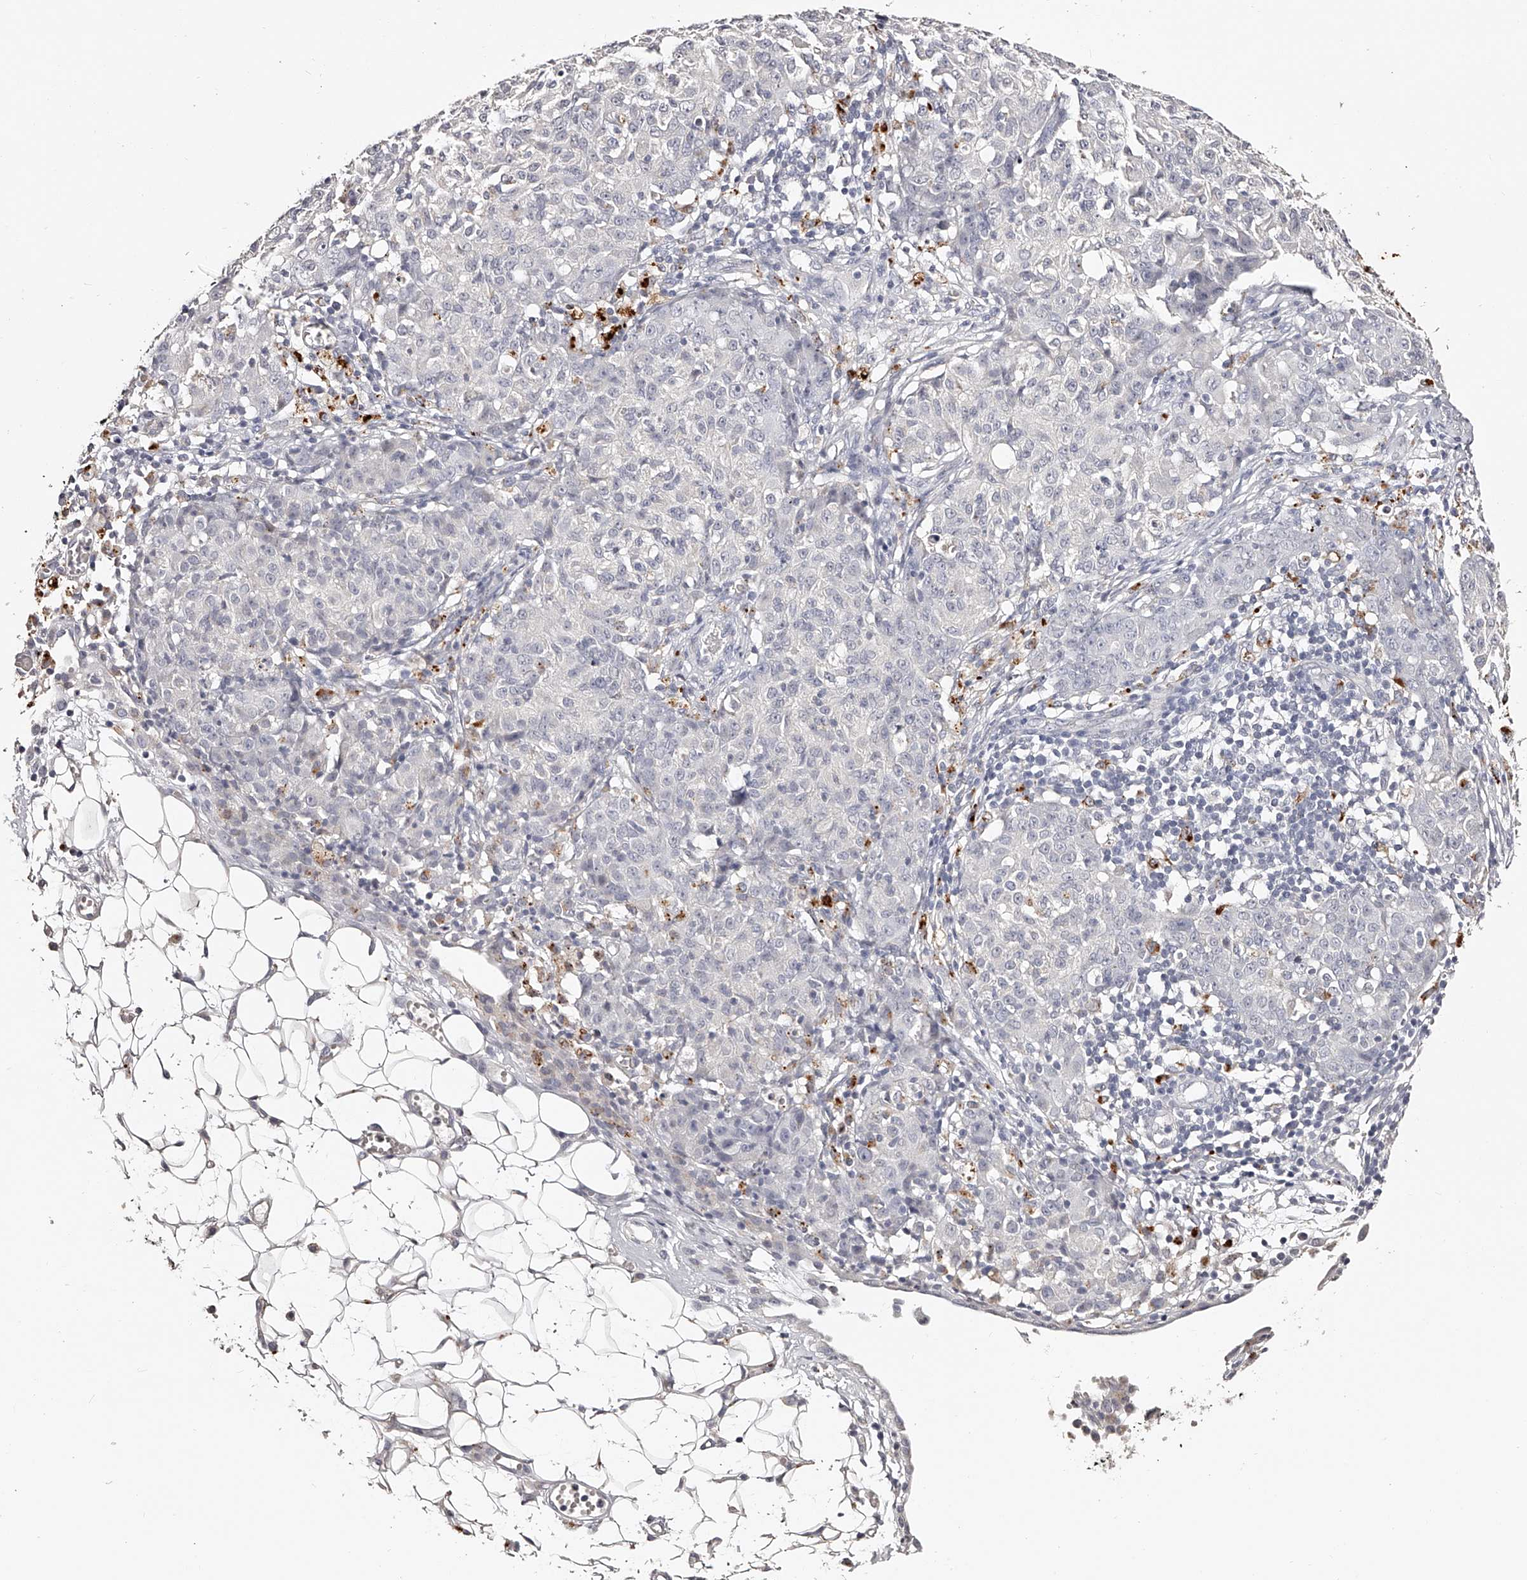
{"staining": {"intensity": "negative", "quantity": "none", "location": "none"}, "tissue": "ovarian cancer", "cell_type": "Tumor cells", "image_type": "cancer", "snomed": [{"axis": "morphology", "description": "Carcinoma, endometroid"}, {"axis": "topography", "description": "Ovary"}], "caption": "Protein analysis of ovarian endometroid carcinoma exhibits no significant staining in tumor cells.", "gene": "SLC35D3", "patient": {"sex": "female", "age": 42}}